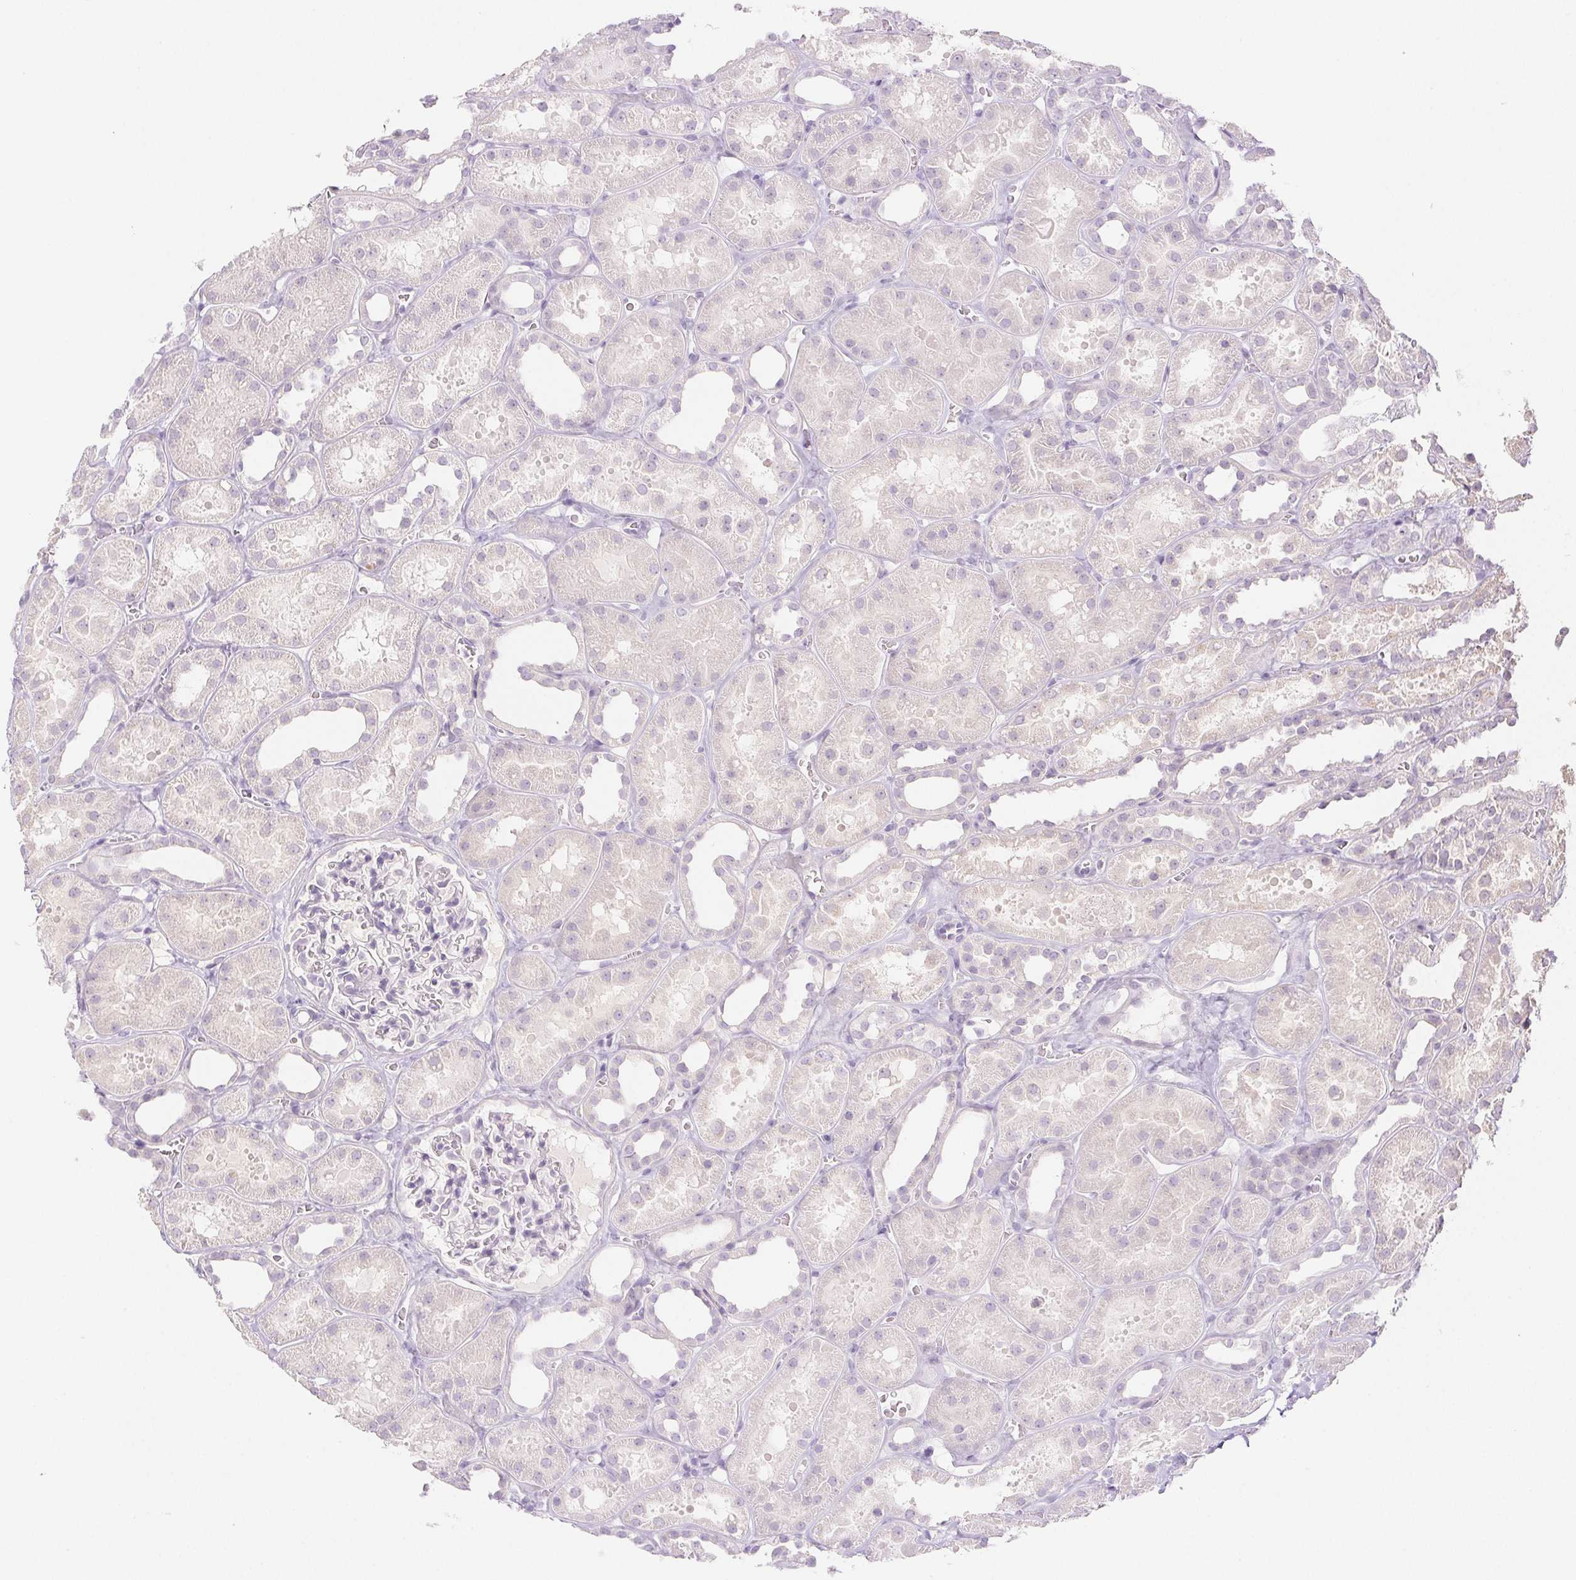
{"staining": {"intensity": "negative", "quantity": "none", "location": "none"}, "tissue": "kidney", "cell_type": "Cells in glomeruli", "image_type": "normal", "snomed": [{"axis": "morphology", "description": "Normal tissue, NOS"}, {"axis": "topography", "description": "Kidney"}], "caption": "IHC histopathology image of unremarkable kidney: kidney stained with DAB shows no significant protein expression in cells in glomeruli. (Brightfield microscopy of DAB (3,3'-diaminobenzidine) IHC at high magnification).", "gene": "SPRR3", "patient": {"sex": "female", "age": 41}}